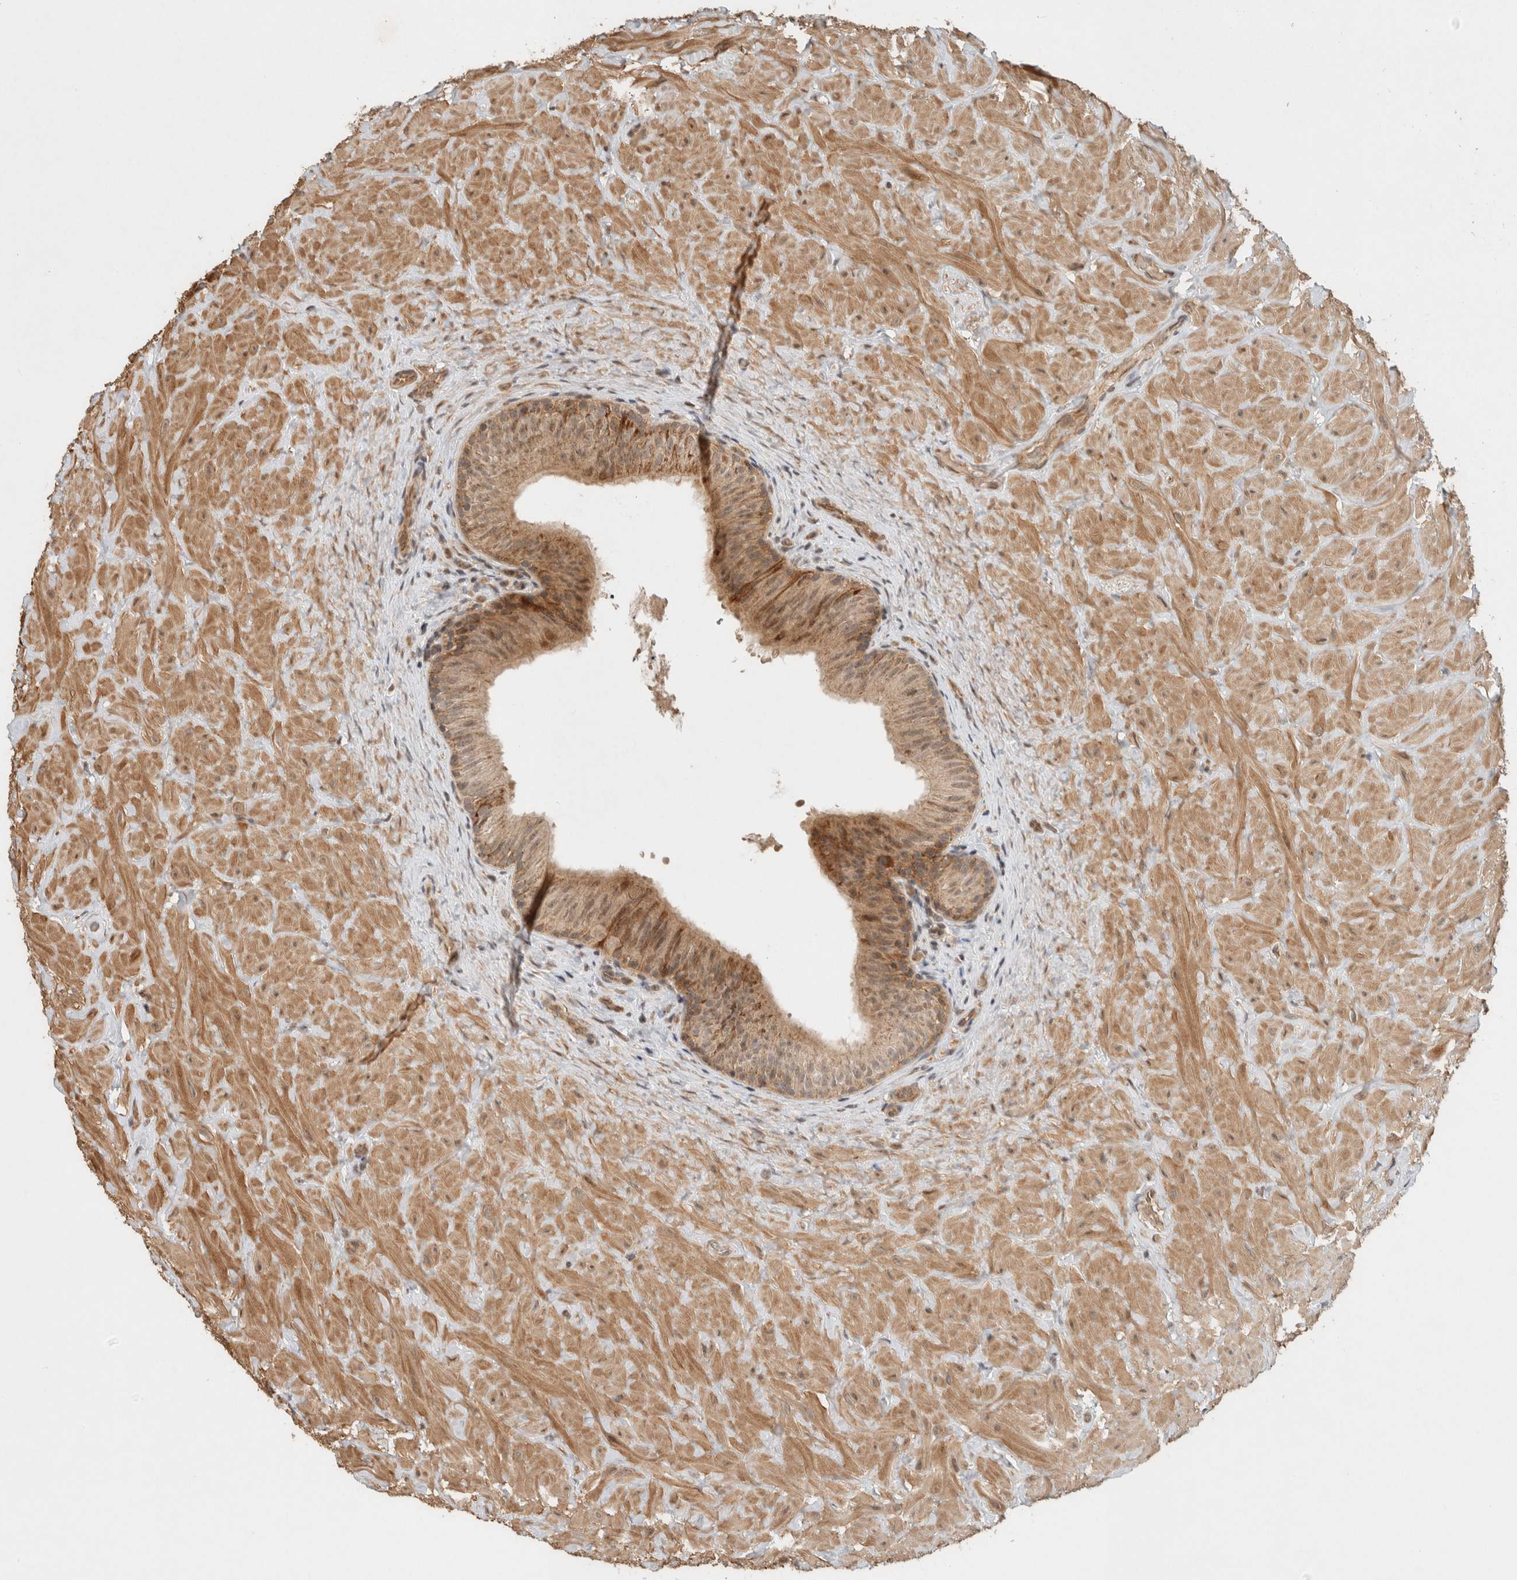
{"staining": {"intensity": "moderate", "quantity": ">75%", "location": "cytoplasmic/membranous"}, "tissue": "epididymis", "cell_type": "Glandular cells", "image_type": "normal", "snomed": [{"axis": "morphology", "description": "Normal tissue, NOS"}, {"axis": "topography", "description": "Soft tissue"}, {"axis": "topography", "description": "Epididymis"}], "caption": "IHC photomicrograph of normal epididymis stained for a protein (brown), which exhibits medium levels of moderate cytoplasmic/membranous positivity in about >75% of glandular cells.", "gene": "CAAP1", "patient": {"sex": "male", "age": 26}}